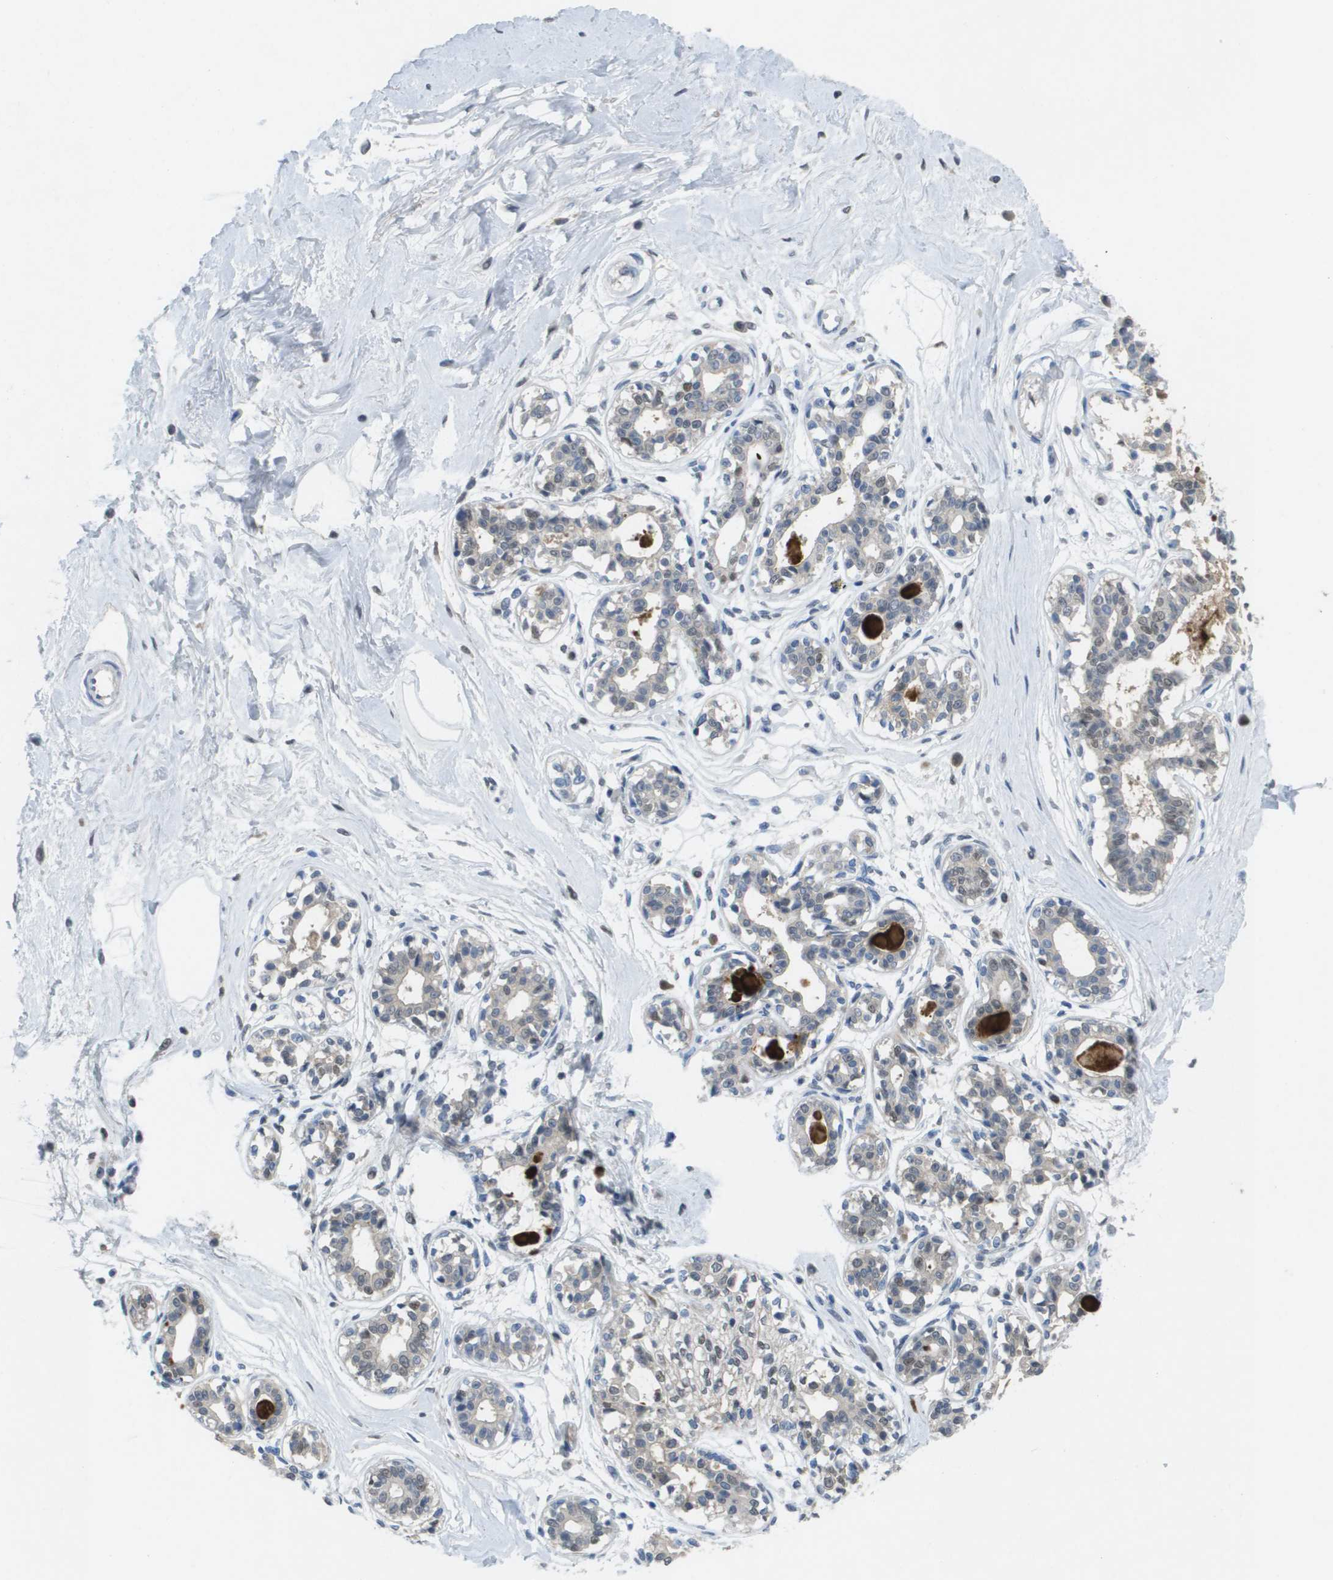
{"staining": {"intensity": "negative", "quantity": "none", "location": "none"}, "tissue": "breast", "cell_type": "Adipocytes", "image_type": "normal", "snomed": [{"axis": "morphology", "description": "Normal tissue, NOS"}, {"axis": "topography", "description": "Breast"}], "caption": "Immunohistochemical staining of normal breast shows no significant staining in adipocytes.", "gene": "TP53RK", "patient": {"sex": "female", "age": 45}}